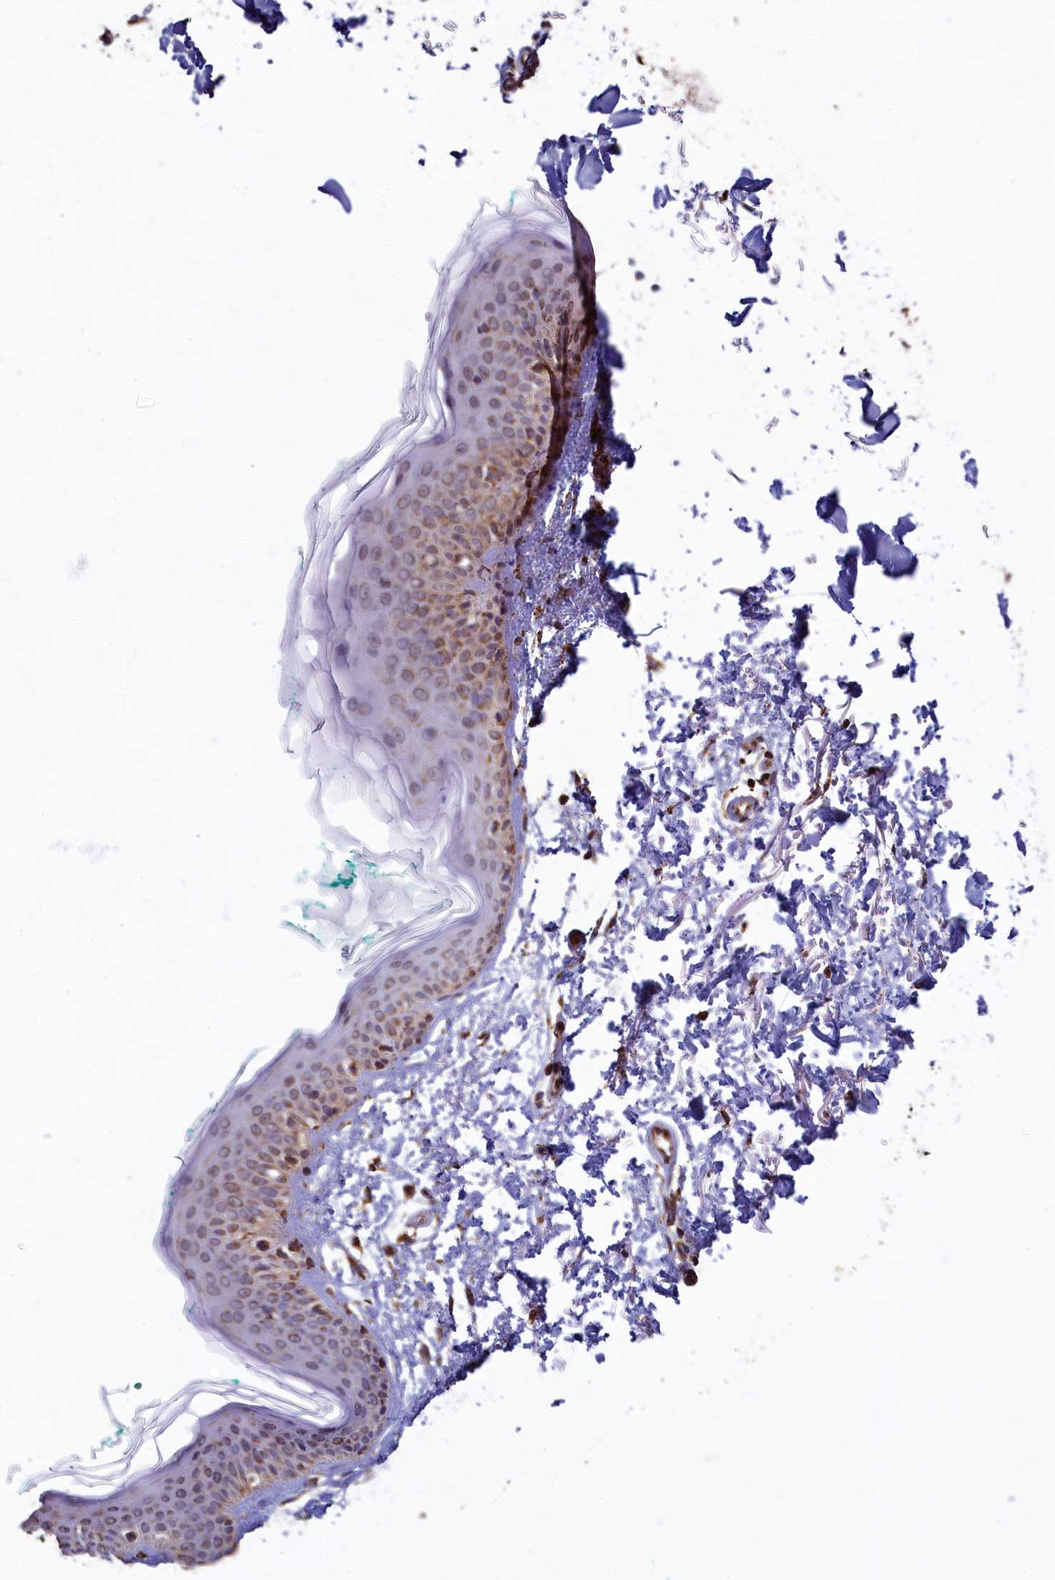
{"staining": {"intensity": "moderate", "quantity": ">75%", "location": "cytoplasmic/membranous"}, "tissue": "skin", "cell_type": "Fibroblasts", "image_type": "normal", "snomed": [{"axis": "morphology", "description": "Normal tissue, NOS"}, {"axis": "topography", "description": "Skin"}], "caption": "High-magnification brightfield microscopy of unremarkable skin stained with DAB (brown) and counterstained with hematoxylin (blue). fibroblasts exhibit moderate cytoplasmic/membranous positivity is seen in approximately>75% of cells.", "gene": "SPR", "patient": {"sex": "male", "age": 66}}